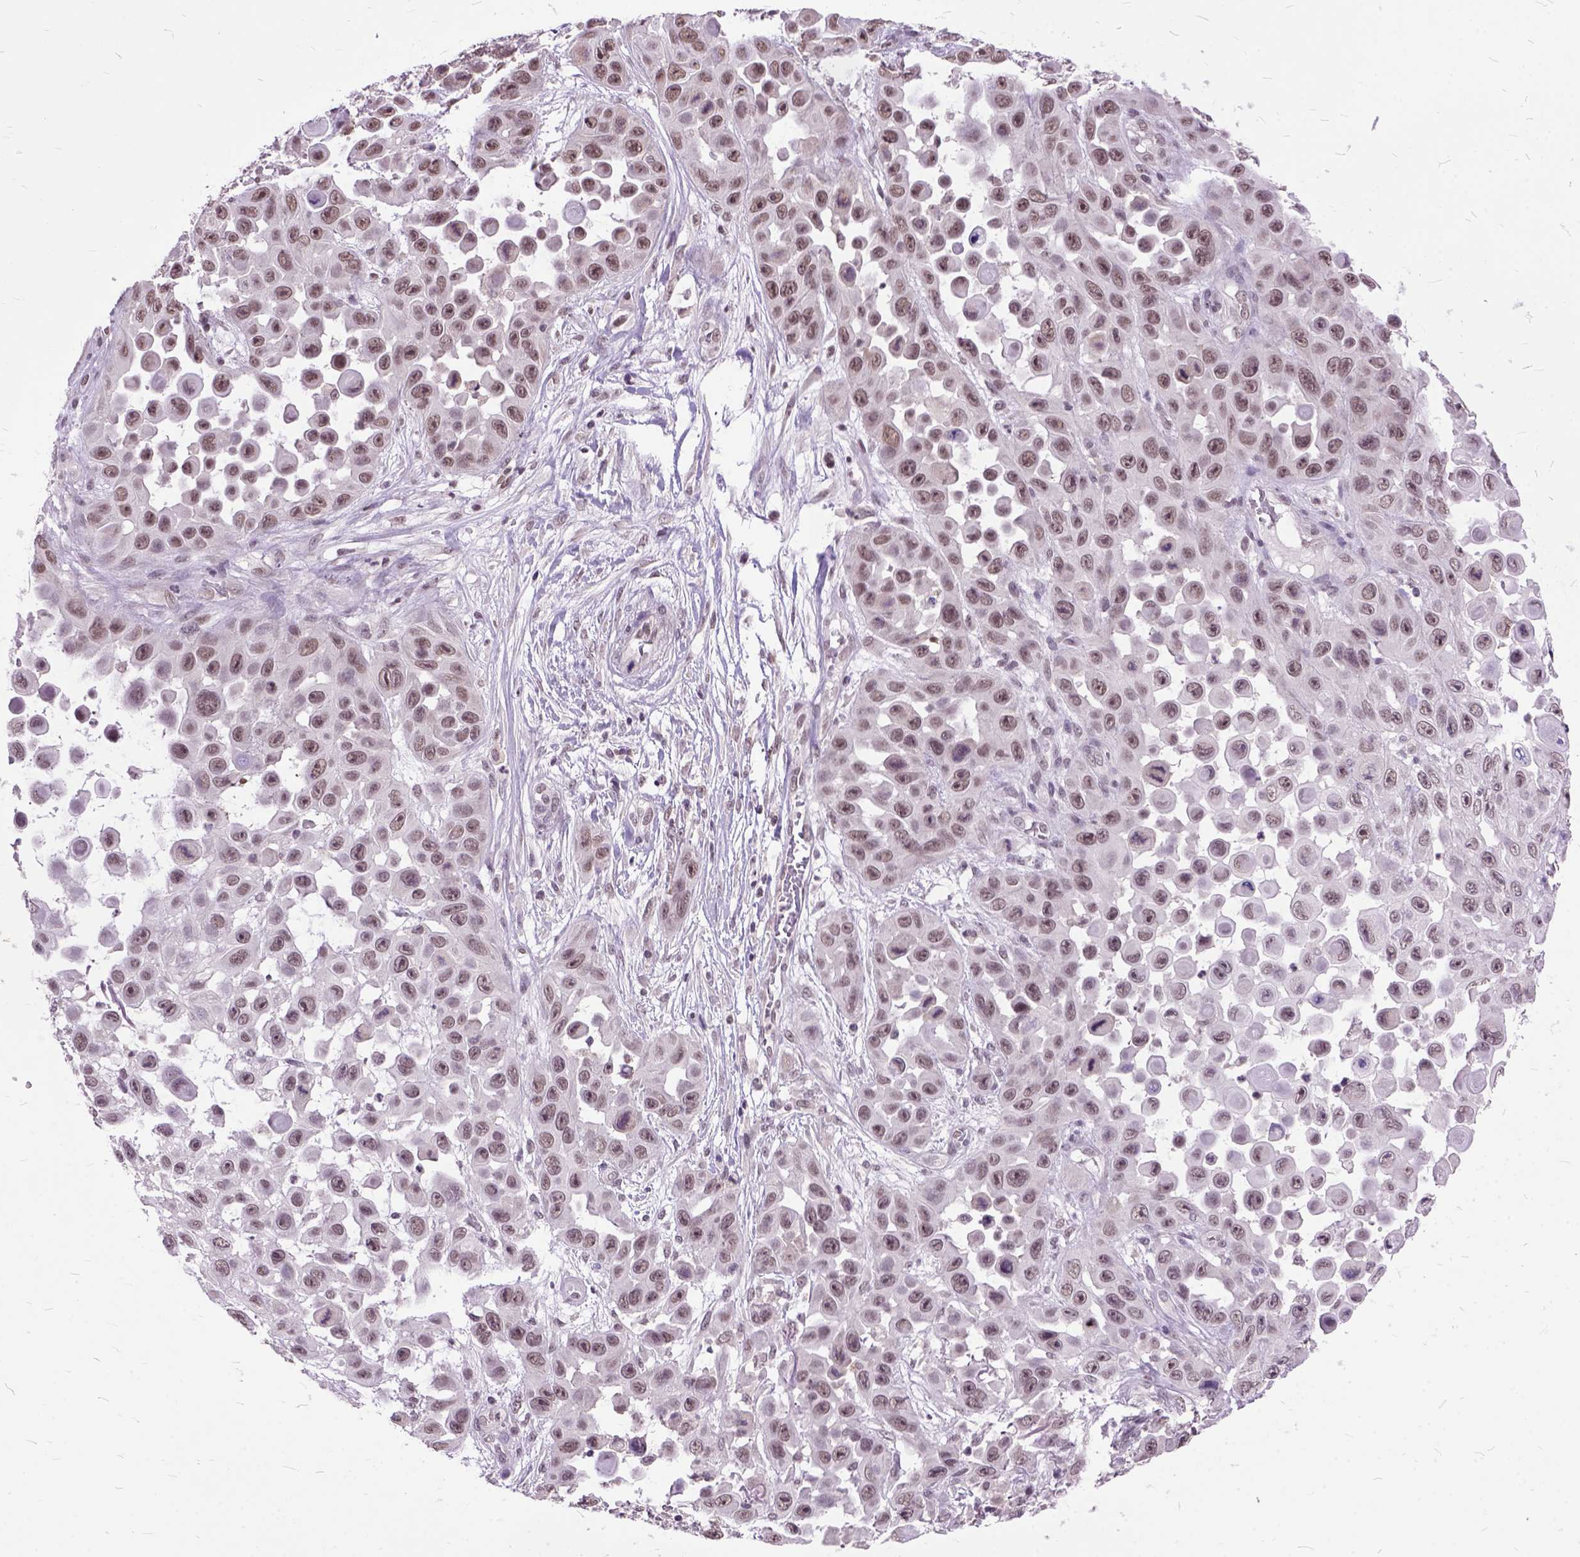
{"staining": {"intensity": "moderate", "quantity": ">75%", "location": "nuclear"}, "tissue": "skin cancer", "cell_type": "Tumor cells", "image_type": "cancer", "snomed": [{"axis": "morphology", "description": "Squamous cell carcinoma, NOS"}, {"axis": "topography", "description": "Skin"}], "caption": "Immunohistochemical staining of skin cancer (squamous cell carcinoma) demonstrates moderate nuclear protein staining in approximately >75% of tumor cells.", "gene": "ORC5", "patient": {"sex": "male", "age": 81}}